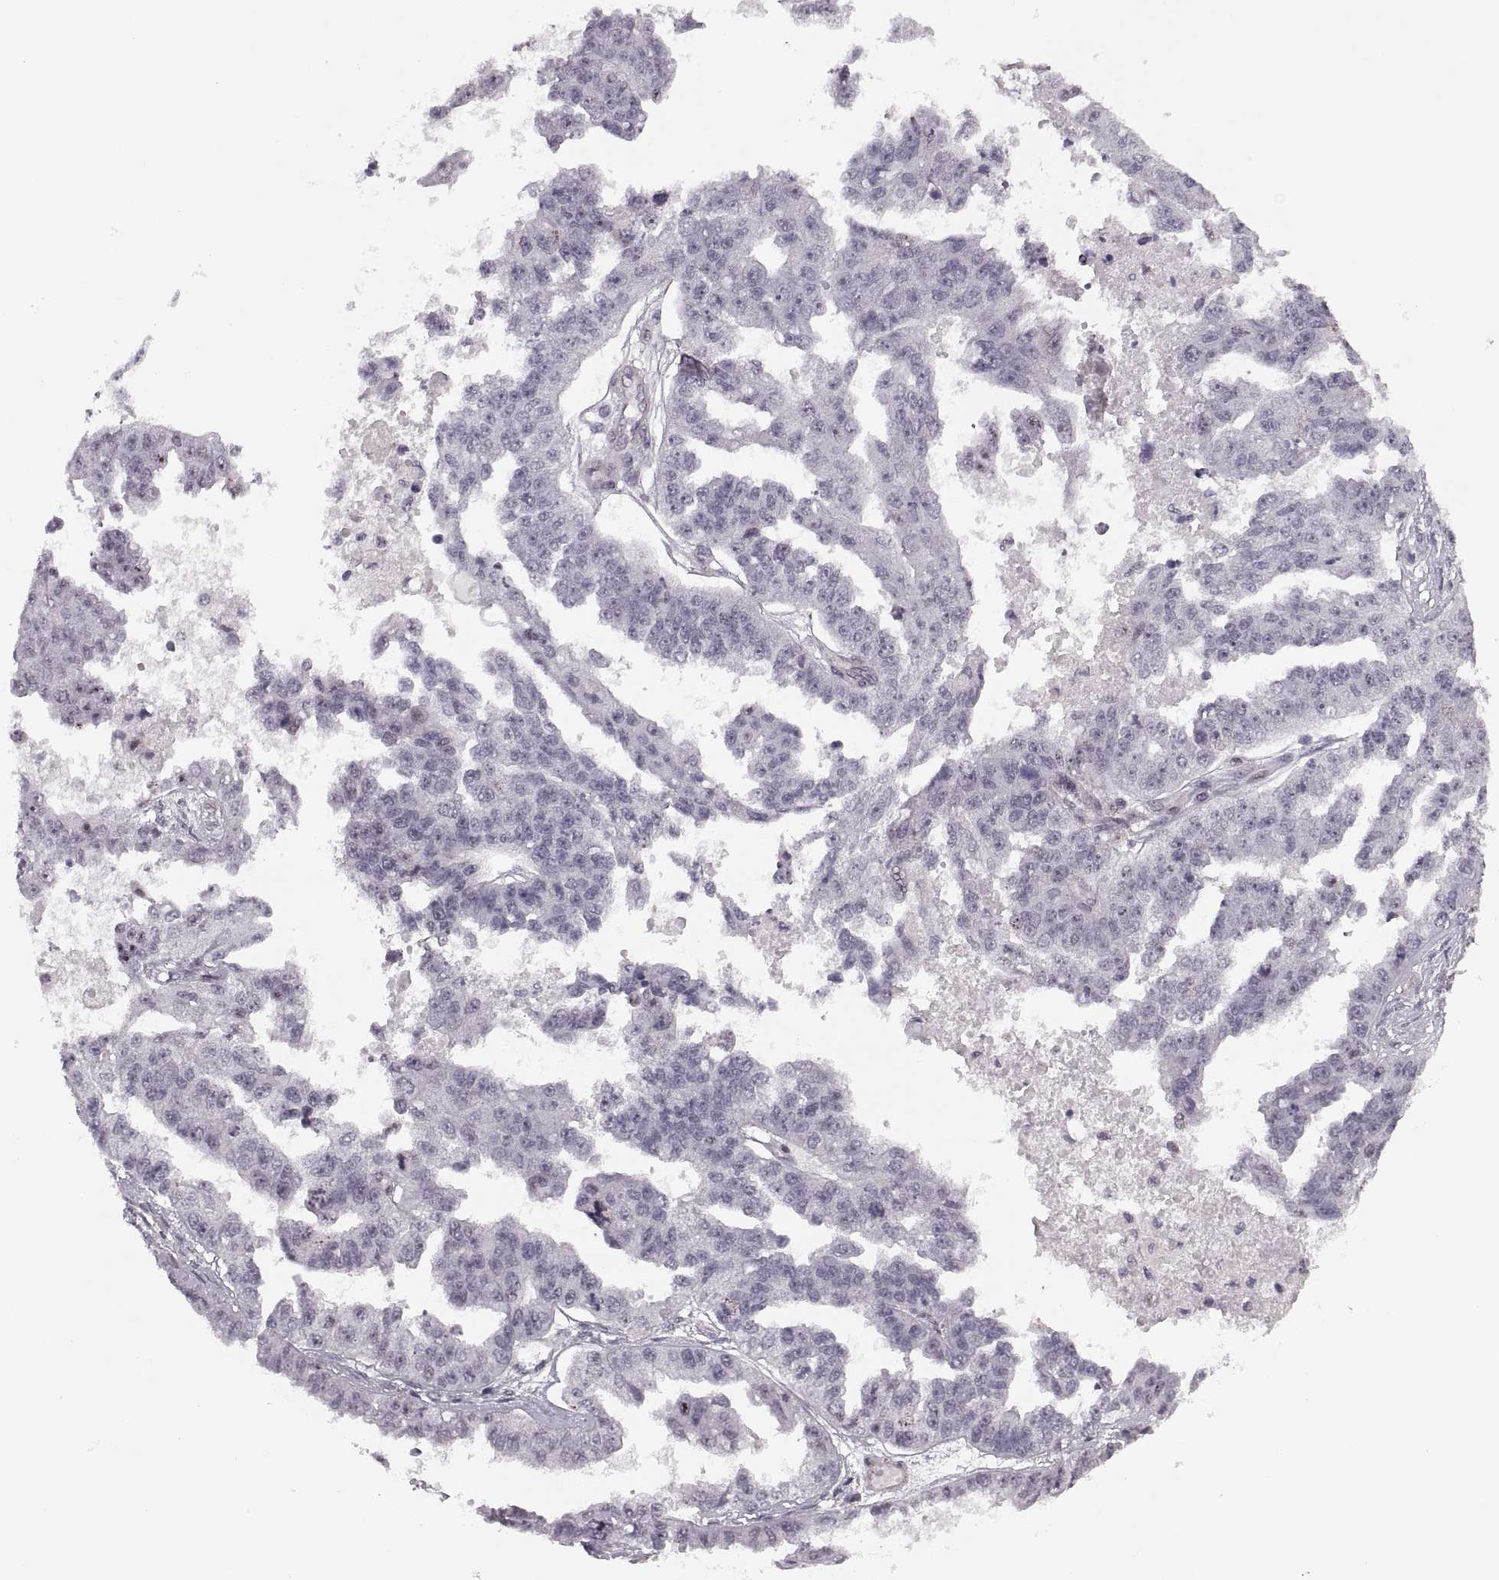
{"staining": {"intensity": "negative", "quantity": "none", "location": "none"}, "tissue": "ovarian cancer", "cell_type": "Tumor cells", "image_type": "cancer", "snomed": [{"axis": "morphology", "description": "Cystadenocarcinoma, serous, NOS"}, {"axis": "topography", "description": "Ovary"}], "caption": "Ovarian serous cystadenocarcinoma stained for a protein using immunohistochemistry (IHC) displays no staining tumor cells.", "gene": "LUZP2", "patient": {"sex": "female", "age": 58}}